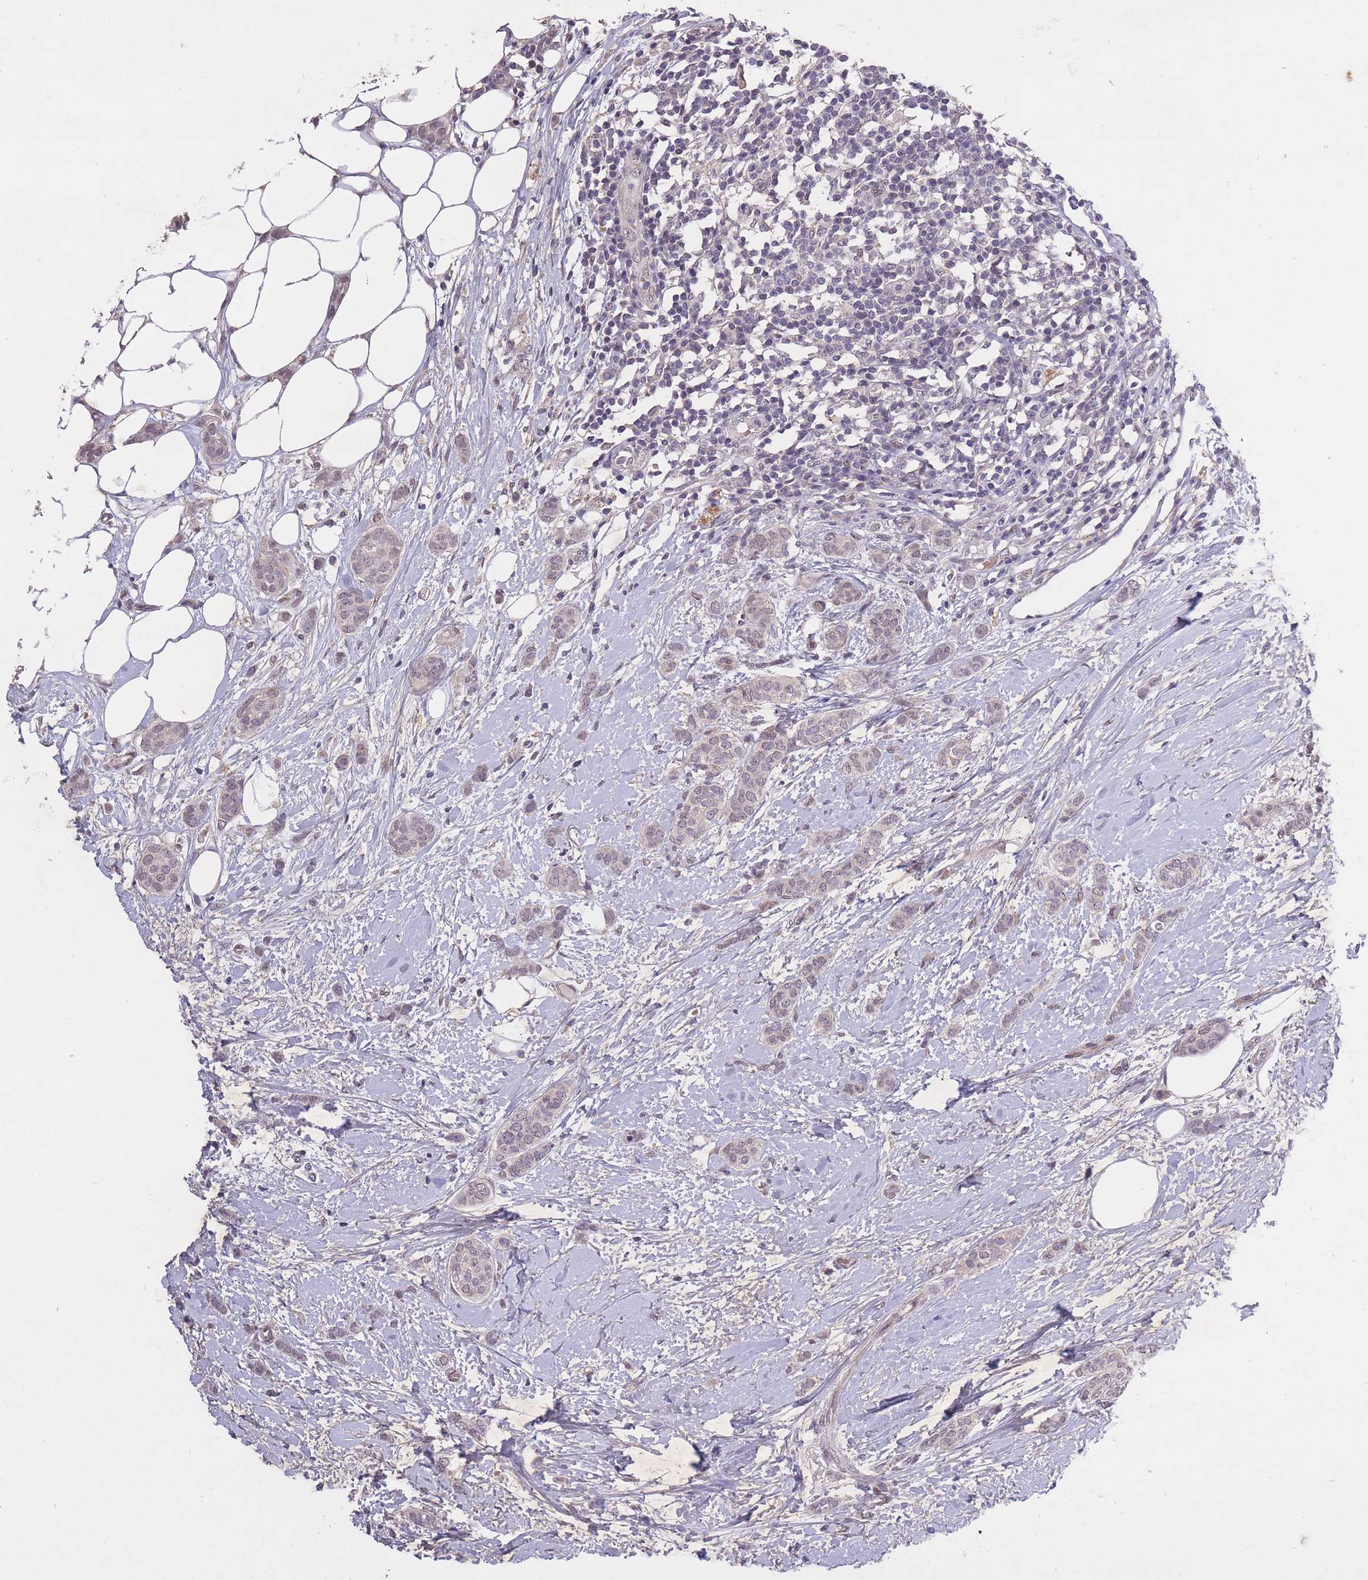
{"staining": {"intensity": "weak", "quantity": "25%-75%", "location": "nuclear"}, "tissue": "breast cancer", "cell_type": "Tumor cells", "image_type": "cancer", "snomed": [{"axis": "morphology", "description": "Duct carcinoma"}, {"axis": "topography", "description": "Breast"}], "caption": "Immunohistochemistry (DAB (3,3'-diaminobenzidine)) staining of breast cancer shows weak nuclear protein staining in approximately 25%-75% of tumor cells.", "gene": "CBX6", "patient": {"sex": "female", "age": 72}}